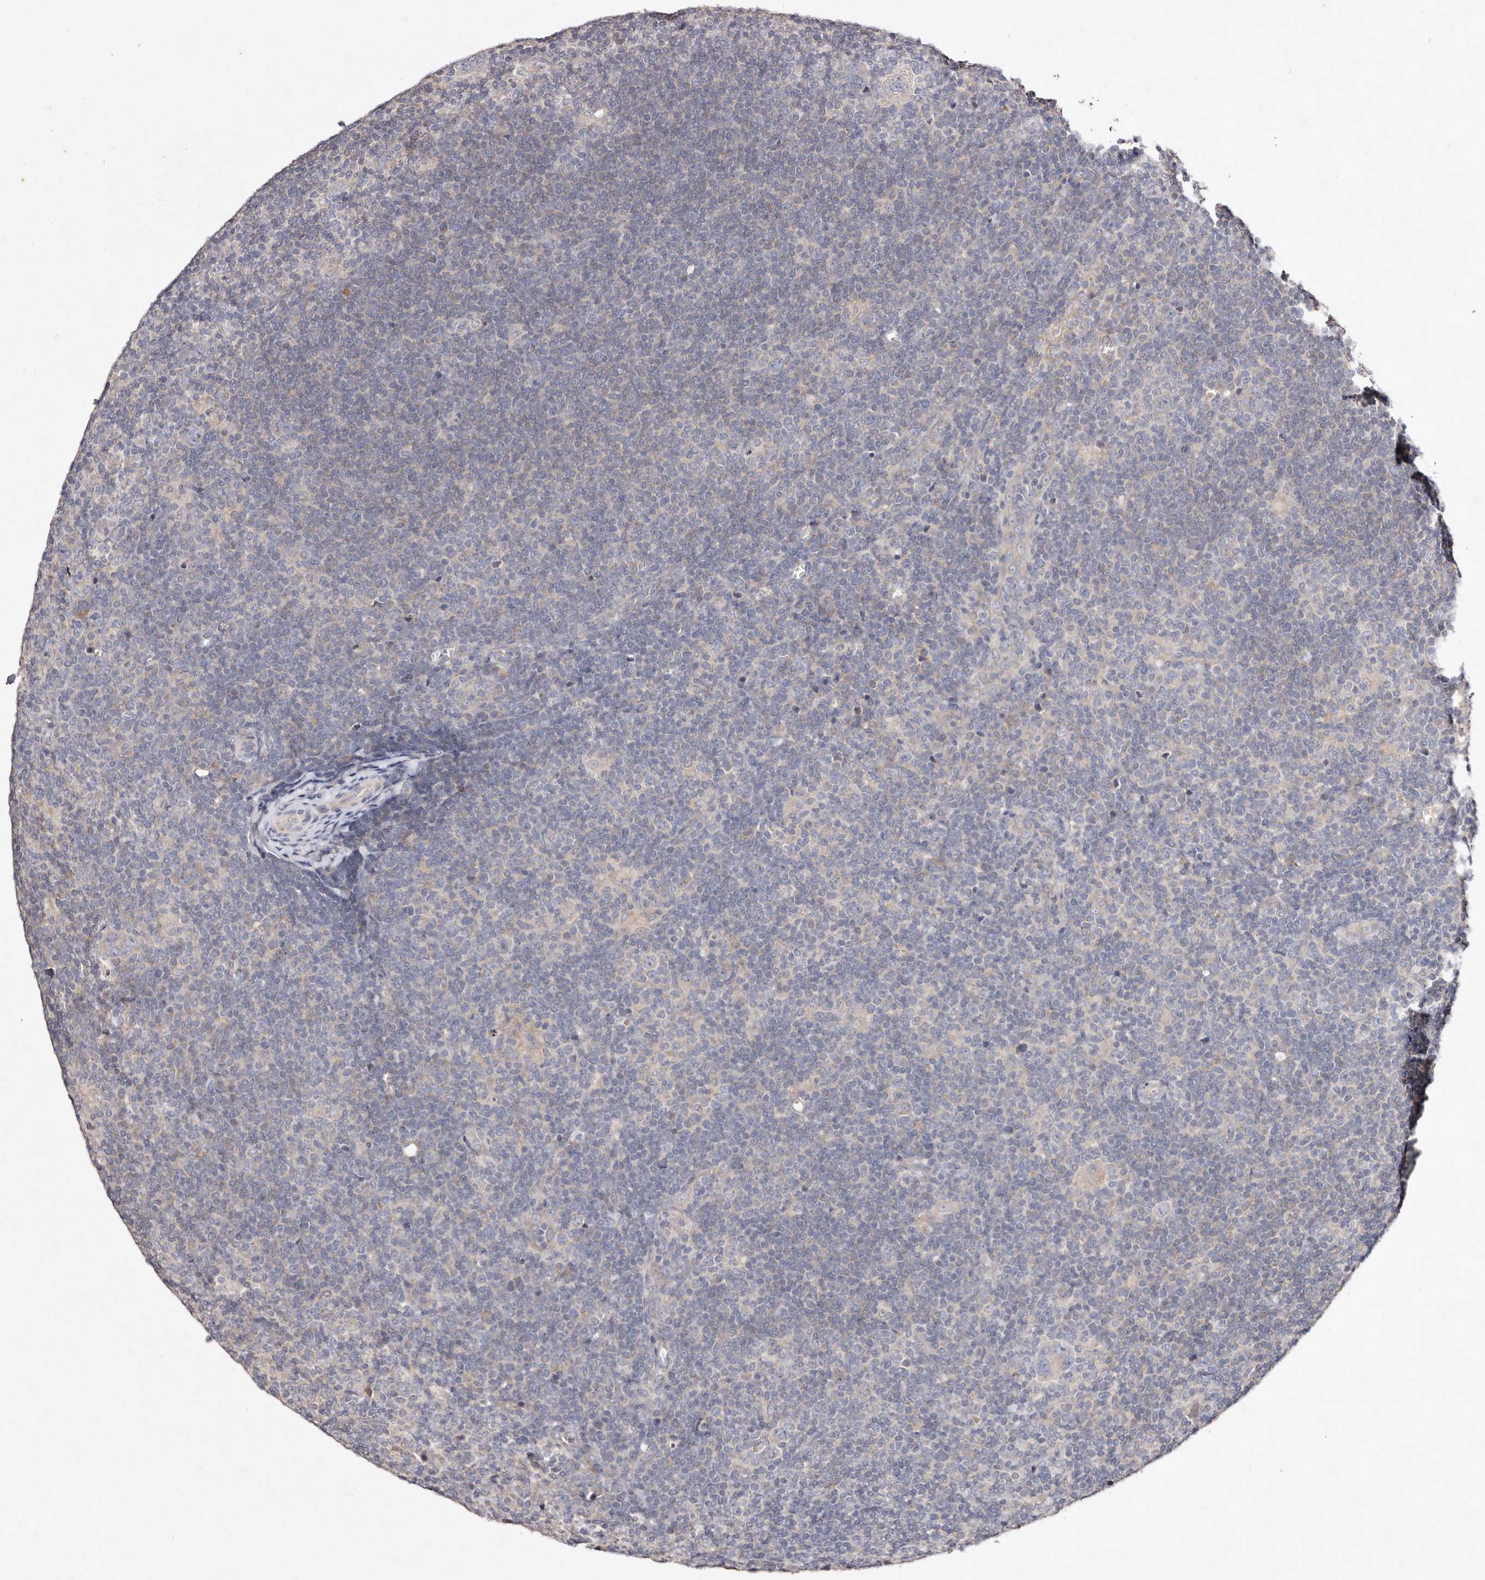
{"staining": {"intensity": "negative", "quantity": "none", "location": "none"}, "tissue": "lymphoma", "cell_type": "Tumor cells", "image_type": "cancer", "snomed": [{"axis": "morphology", "description": "Hodgkin's disease, NOS"}, {"axis": "topography", "description": "Lymph node"}], "caption": "Human lymphoma stained for a protein using IHC shows no expression in tumor cells.", "gene": "TSC2", "patient": {"sex": "female", "age": 57}}